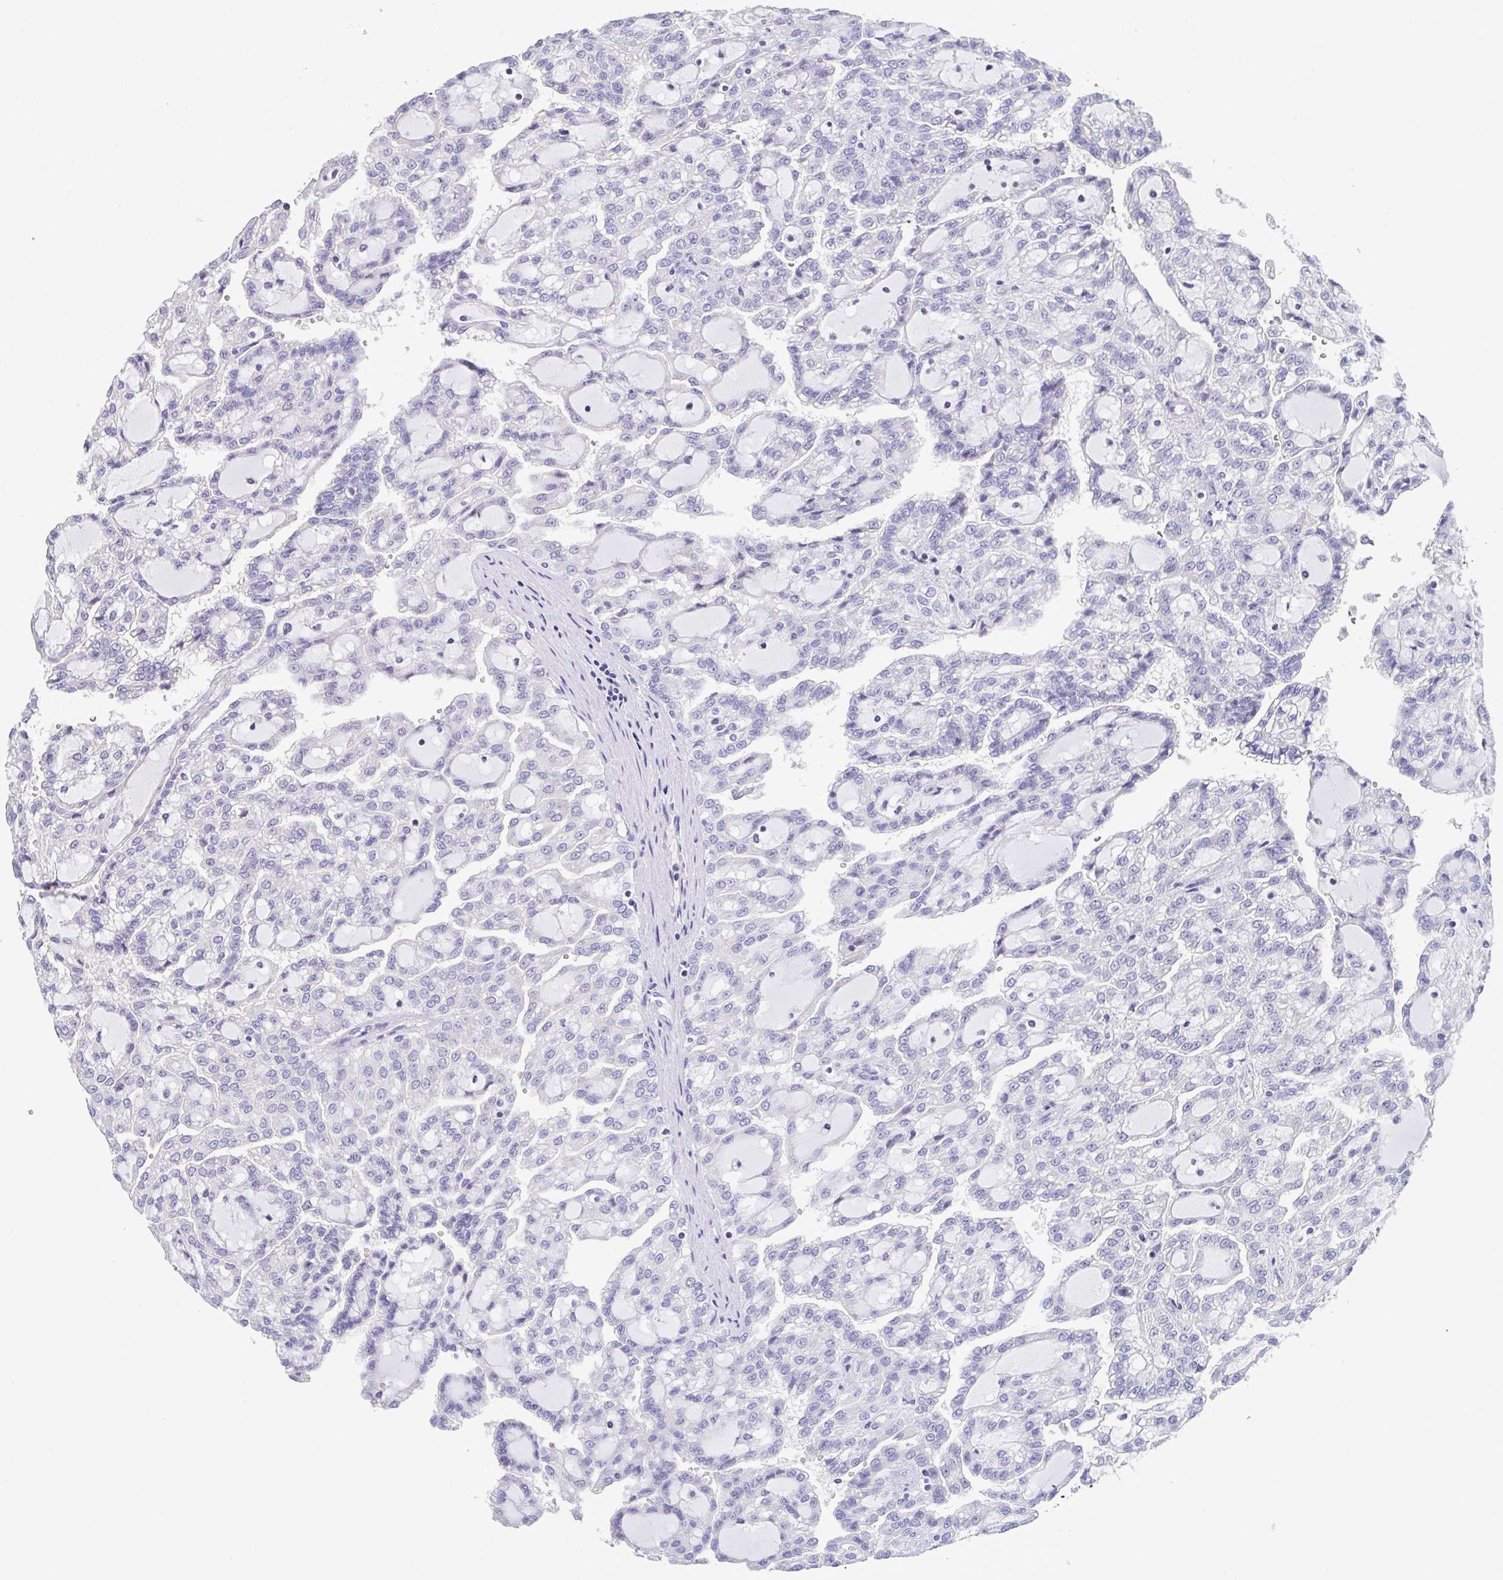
{"staining": {"intensity": "negative", "quantity": "none", "location": "none"}, "tissue": "renal cancer", "cell_type": "Tumor cells", "image_type": "cancer", "snomed": [{"axis": "morphology", "description": "Adenocarcinoma, NOS"}, {"axis": "topography", "description": "Kidney"}], "caption": "This is an immunohistochemistry micrograph of renal cancer. There is no expression in tumor cells.", "gene": "LRRC58", "patient": {"sex": "male", "age": 63}}